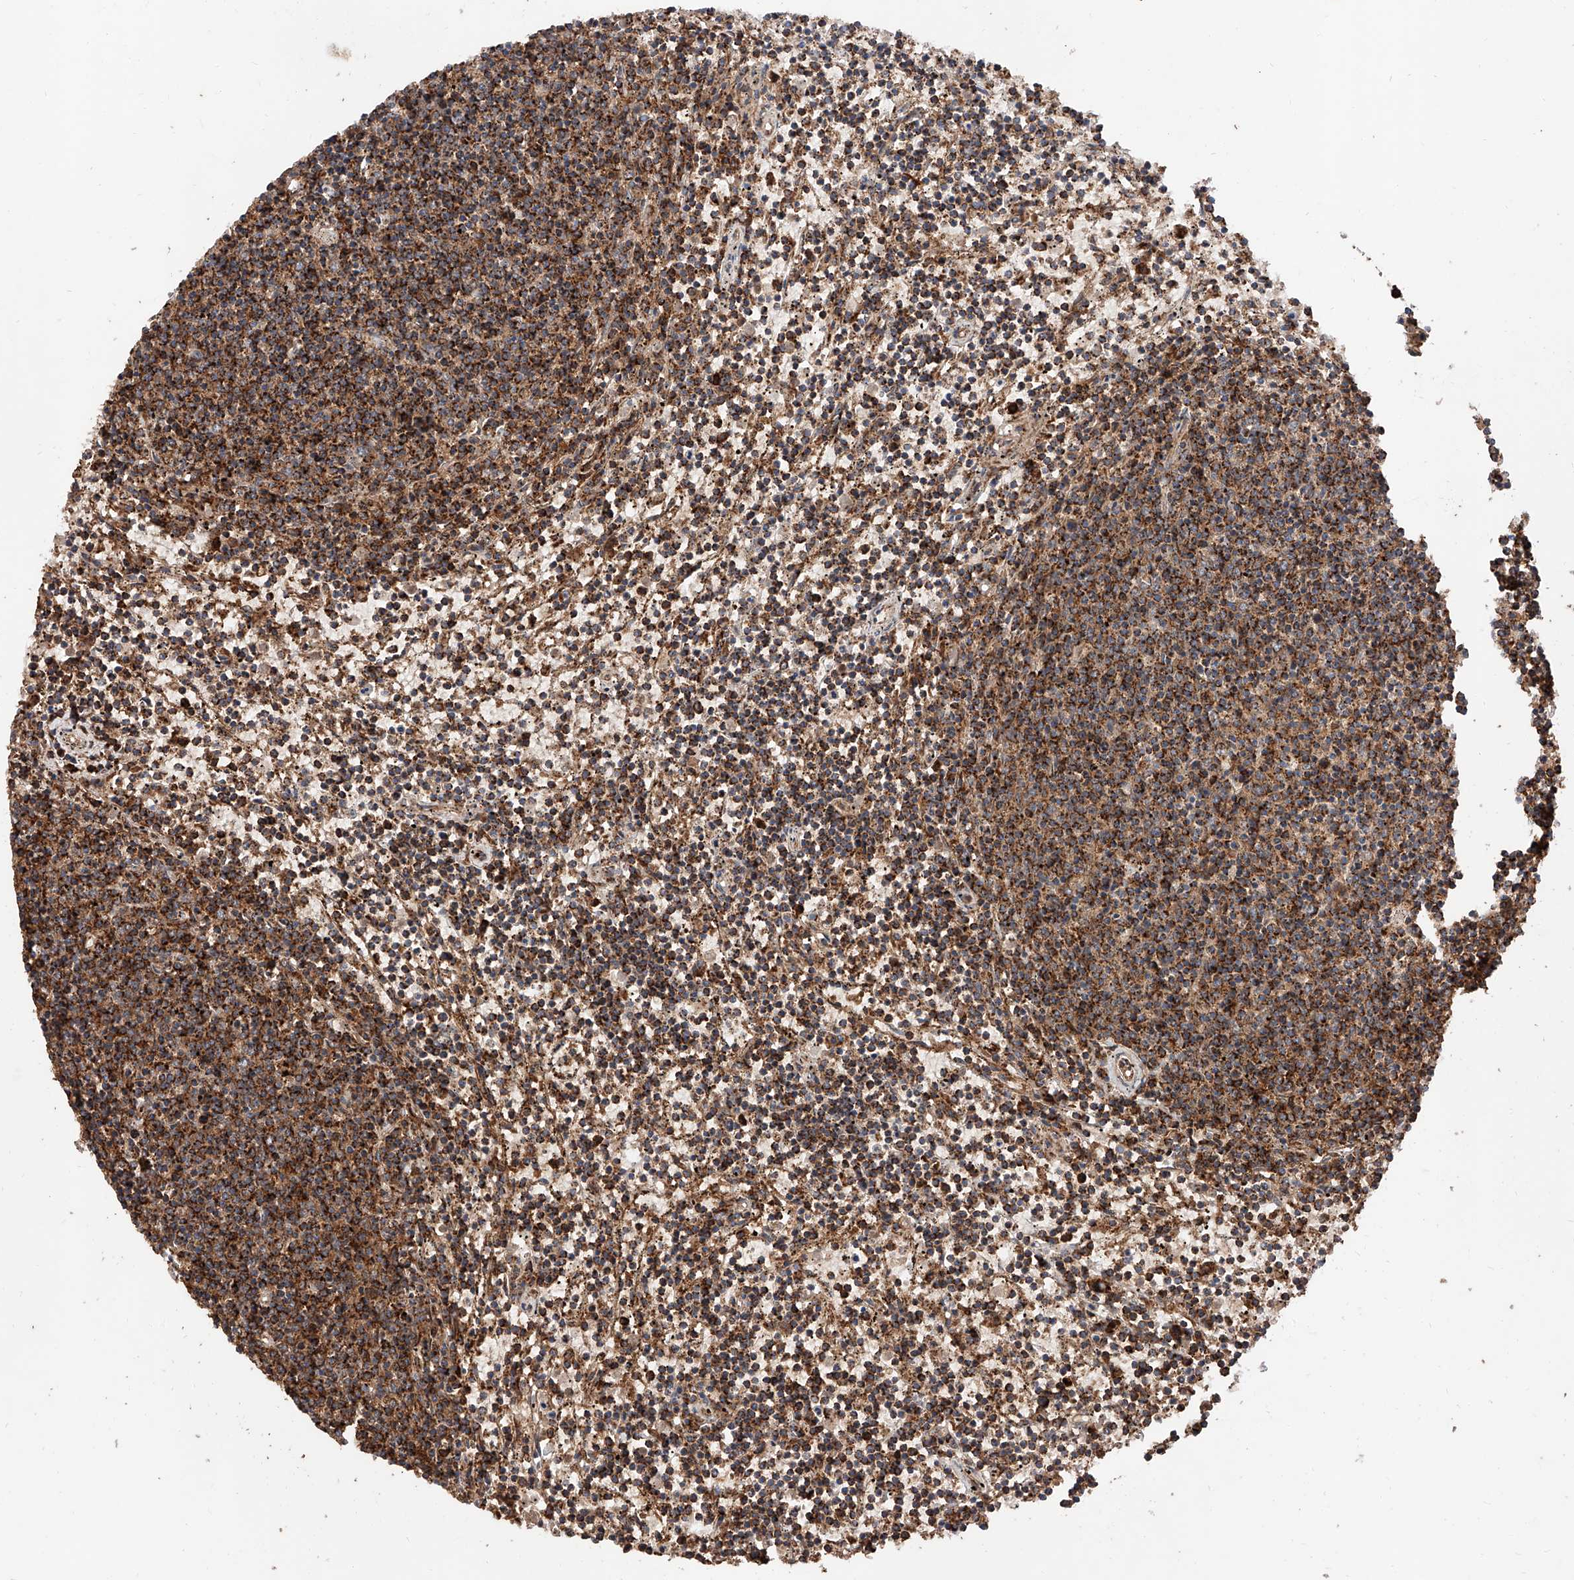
{"staining": {"intensity": "moderate", "quantity": ">75%", "location": "cytoplasmic/membranous"}, "tissue": "lymphoma", "cell_type": "Tumor cells", "image_type": "cancer", "snomed": [{"axis": "morphology", "description": "Malignant lymphoma, non-Hodgkin's type, Low grade"}, {"axis": "topography", "description": "Spleen"}], "caption": "Low-grade malignant lymphoma, non-Hodgkin's type was stained to show a protein in brown. There is medium levels of moderate cytoplasmic/membranous staining in approximately >75% of tumor cells.", "gene": "PISD", "patient": {"sex": "female", "age": 50}}